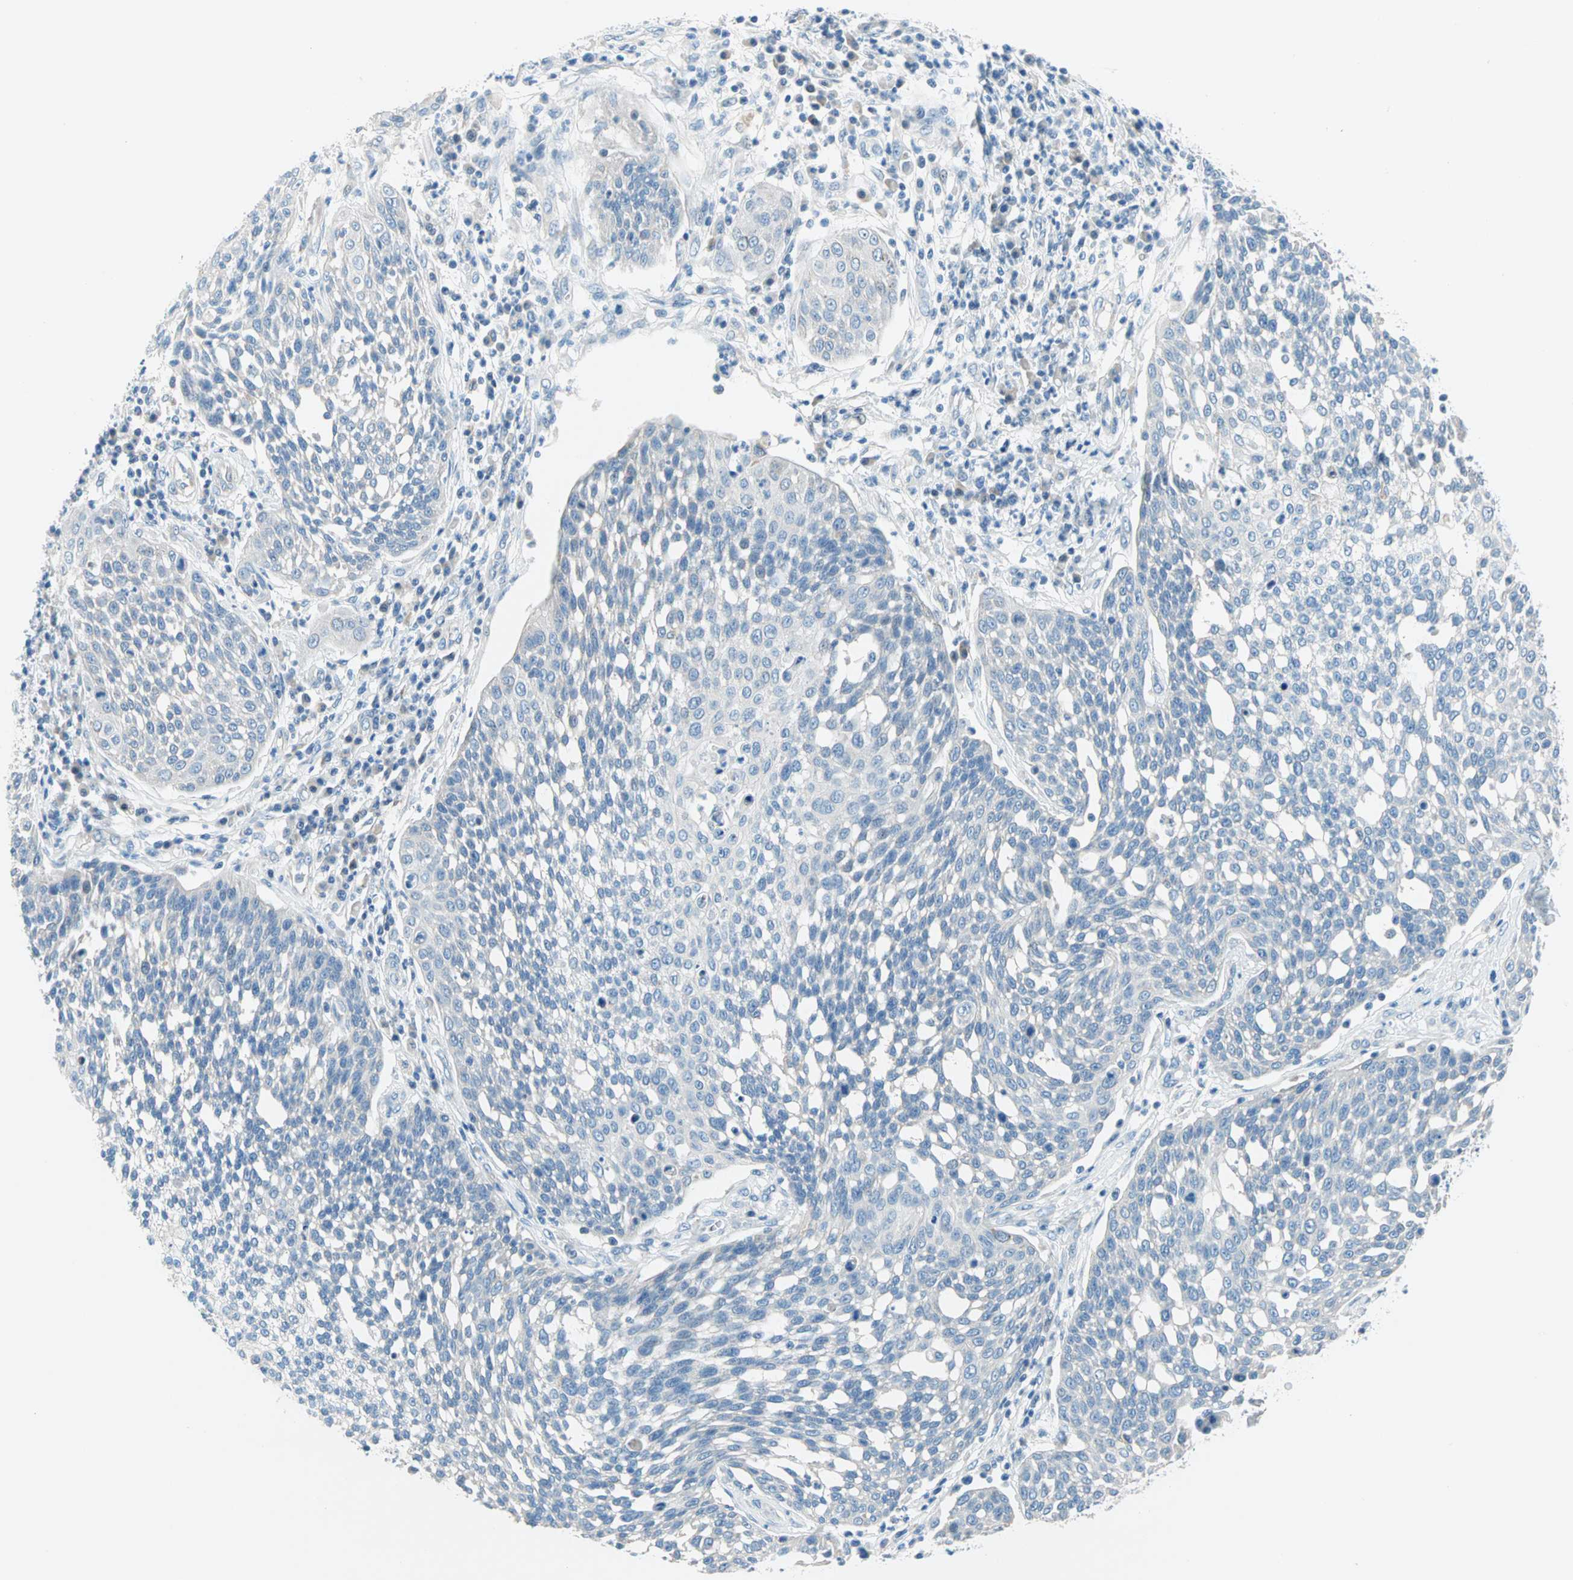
{"staining": {"intensity": "negative", "quantity": "none", "location": "none"}, "tissue": "cervical cancer", "cell_type": "Tumor cells", "image_type": "cancer", "snomed": [{"axis": "morphology", "description": "Squamous cell carcinoma, NOS"}, {"axis": "topography", "description": "Cervix"}], "caption": "The immunohistochemistry (IHC) image has no significant expression in tumor cells of cervical cancer (squamous cell carcinoma) tissue.", "gene": "TMEM163", "patient": {"sex": "female", "age": 34}}